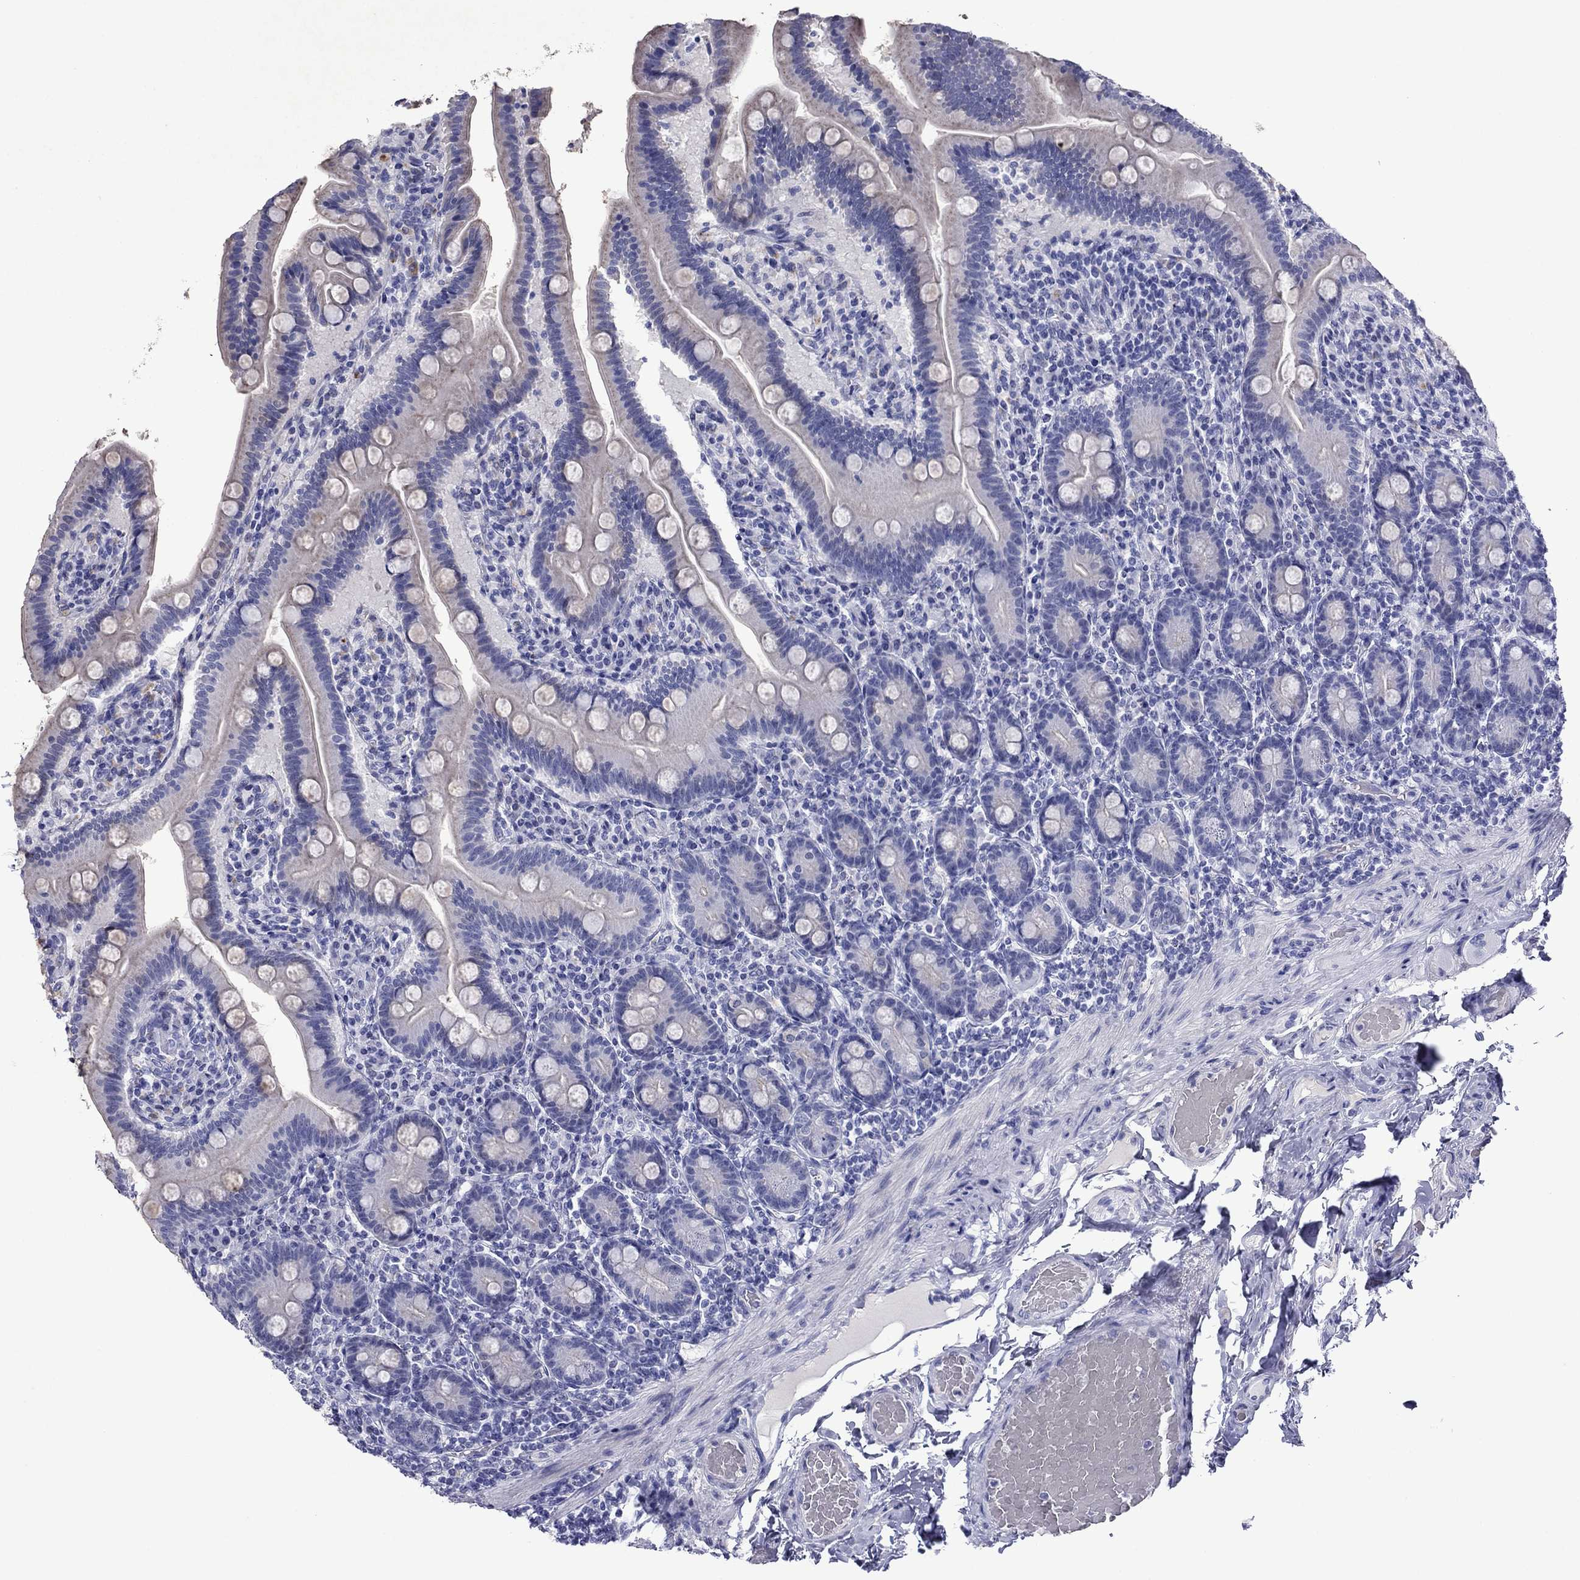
{"staining": {"intensity": "negative", "quantity": "none", "location": "none"}, "tissue": "small intestine", "cell_type": "Glandular cells", "image_type": "normal", "snomed": [{"axis": "morphology", "description": "Normal tissue, NOS"}, {"axis": "topography", "description": "Small intestine"}], "caption": "Image shows no protein expression in glandular cells of normal small intestine. (DAB (3,3'-diaminobenzidine) IHC with hematoxylin counter stain).", "gene": "PIWIL1", "patient": {"sex": "male", "age": 66}}